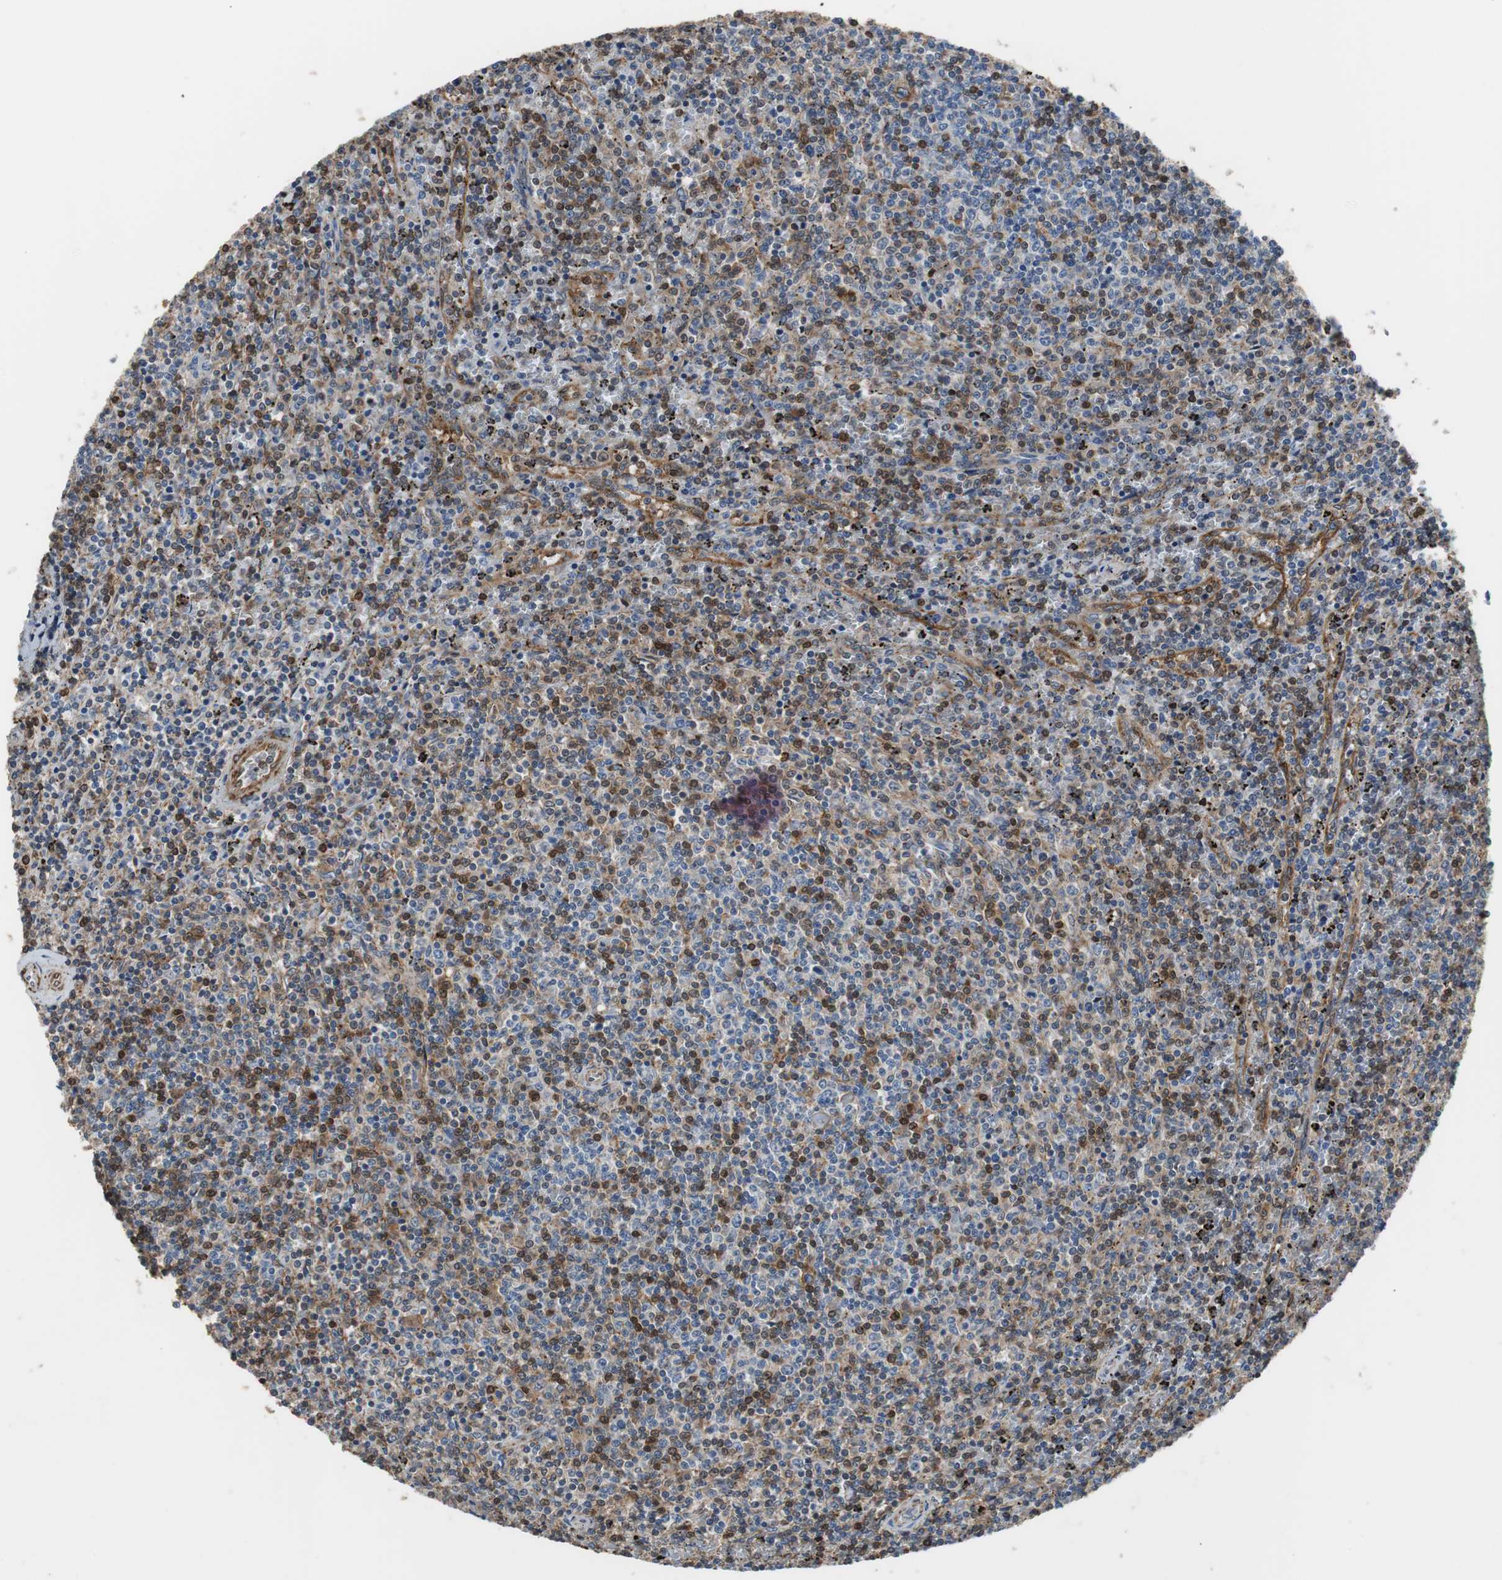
{"staining": {"intensity": "negative", "quantity": "none", "location": "none"}, "tissue": "lymphoma", "cell_type": "Tumor cells", "image_type": "cancer", "snomed": [{"axis": "morphology", "description": "Malignant lymphoma, non-Hodgkin's type, Low grade"}, {"axis": "topography", "description": "Spleen"}], "caption": "DAB immunohistochemical staining of malignant lymphoma, non-Hodgkin's type (low-grade) reveals no significant expression in tumor cells. (DAB (3,3'-diaminobenzidine) immunohistochemistry, high magnification).", "gene": "ANXA4", "patient": {"sex": "female", "age": 50}}